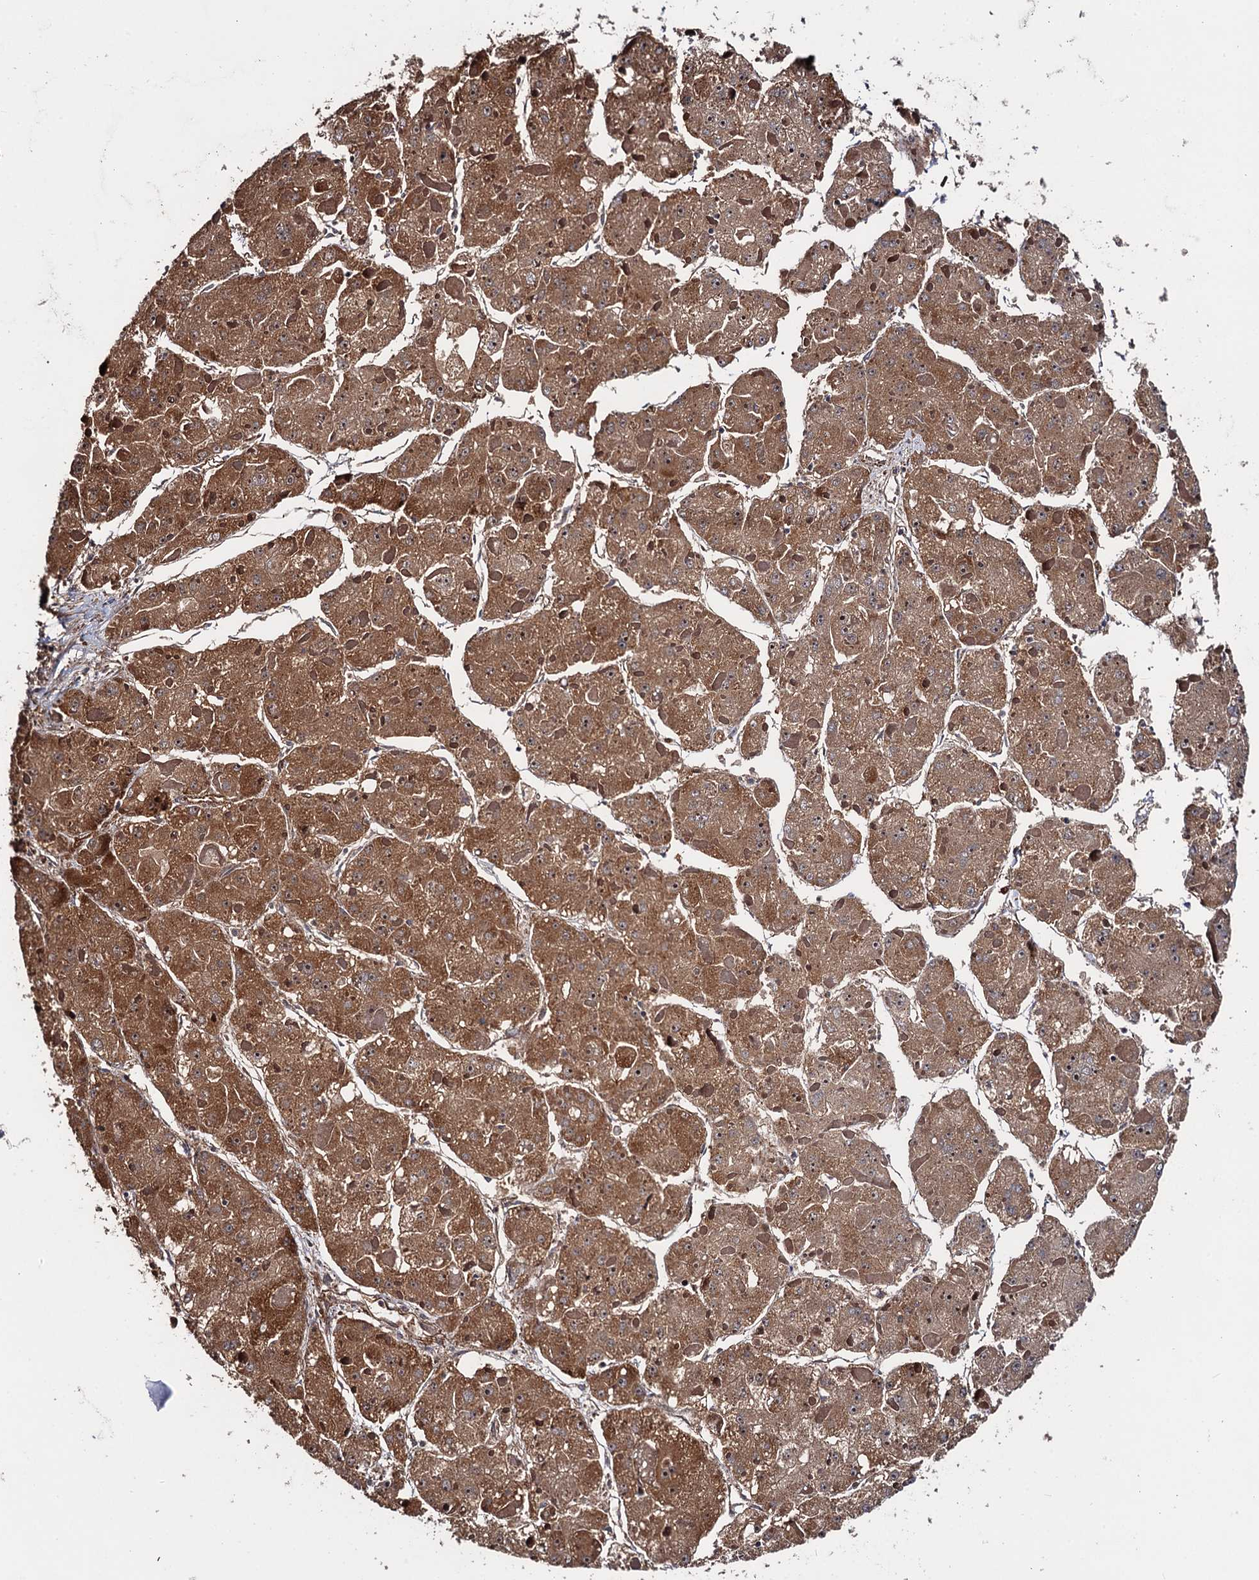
{"staining": {"intensity": "moderate", "quantity": ">75%", "location": "cytoplasmic/membranous"}, "tissue": "liver cancer", "cell_type": "Tumor cells", "image_type": "cancer", "snomed": [{"axis": "morphology", "description": "Carcinoma, Hepatocellular, NOS"}, {"axis": "topography", "description": "Liver"}], "caption": "Immunohistochemical staining of liver hepatocellular carcinoma reveals medium levels of moderate cytoplasmic/membranous expression in approximately >75% of tumor cells.", "gene": "FSIP1", "patient": {"sex": "female", "age": 73}}